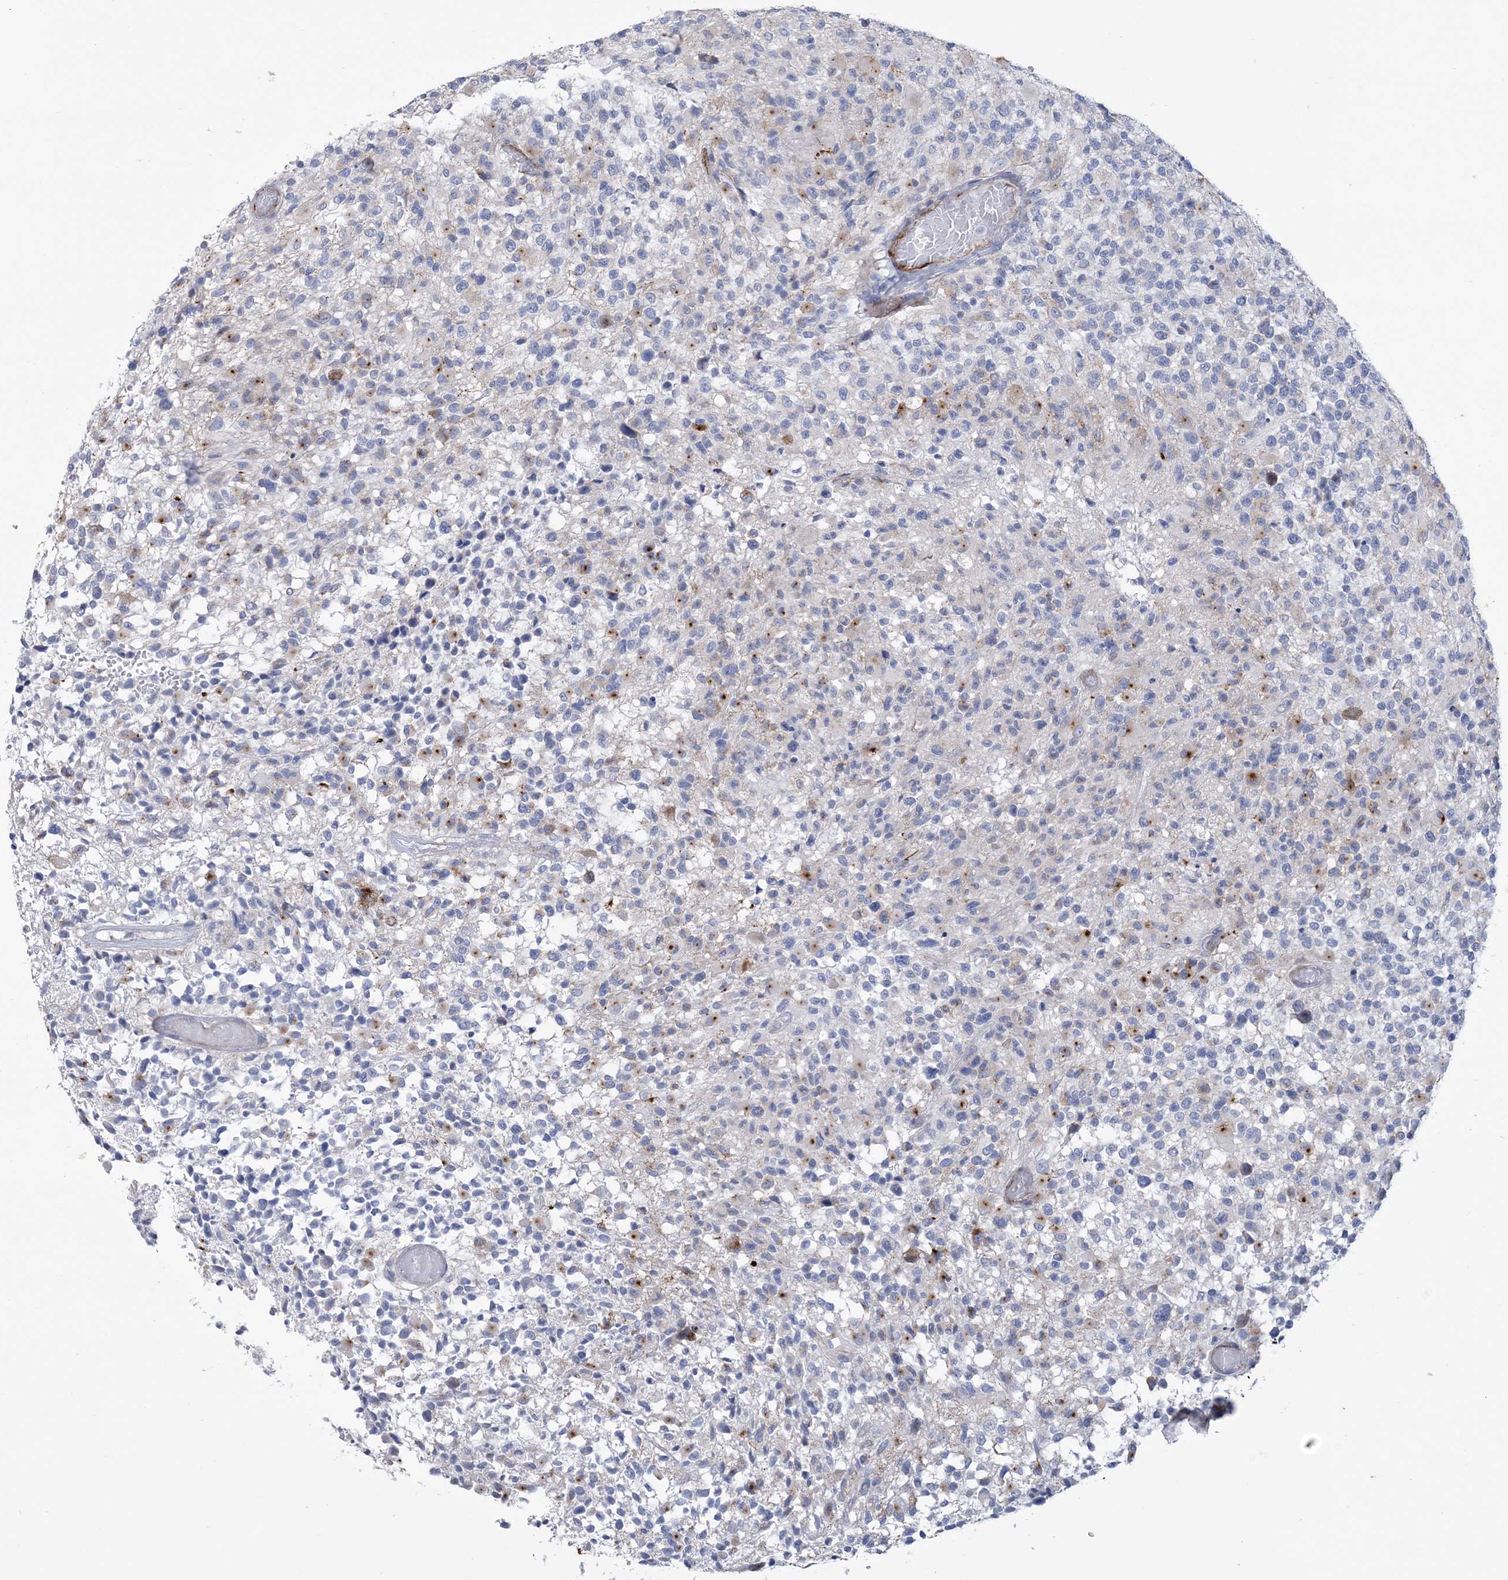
{"staining": {"intensity": "moderate", "quantity": "<25%", "location": "cytoplasmic/membranous"}, "tissue": "glioma", "cell_type": "Tumor cells", "image_type": "cancer", "snomed": [{"axis": "morphology", "description": "Glioma, malignant, High grade"}, {"axis": "morphology", "description": "Glioblastoma, NOS"}, {"axis": "topography", "description": "Brain"}], "caption": "Glioblastoma stained with a protein marker displays moderate staining in tumor cells.", "gene": "RAB11FIP5", "patient": {"sex": "male", "age": 60}}